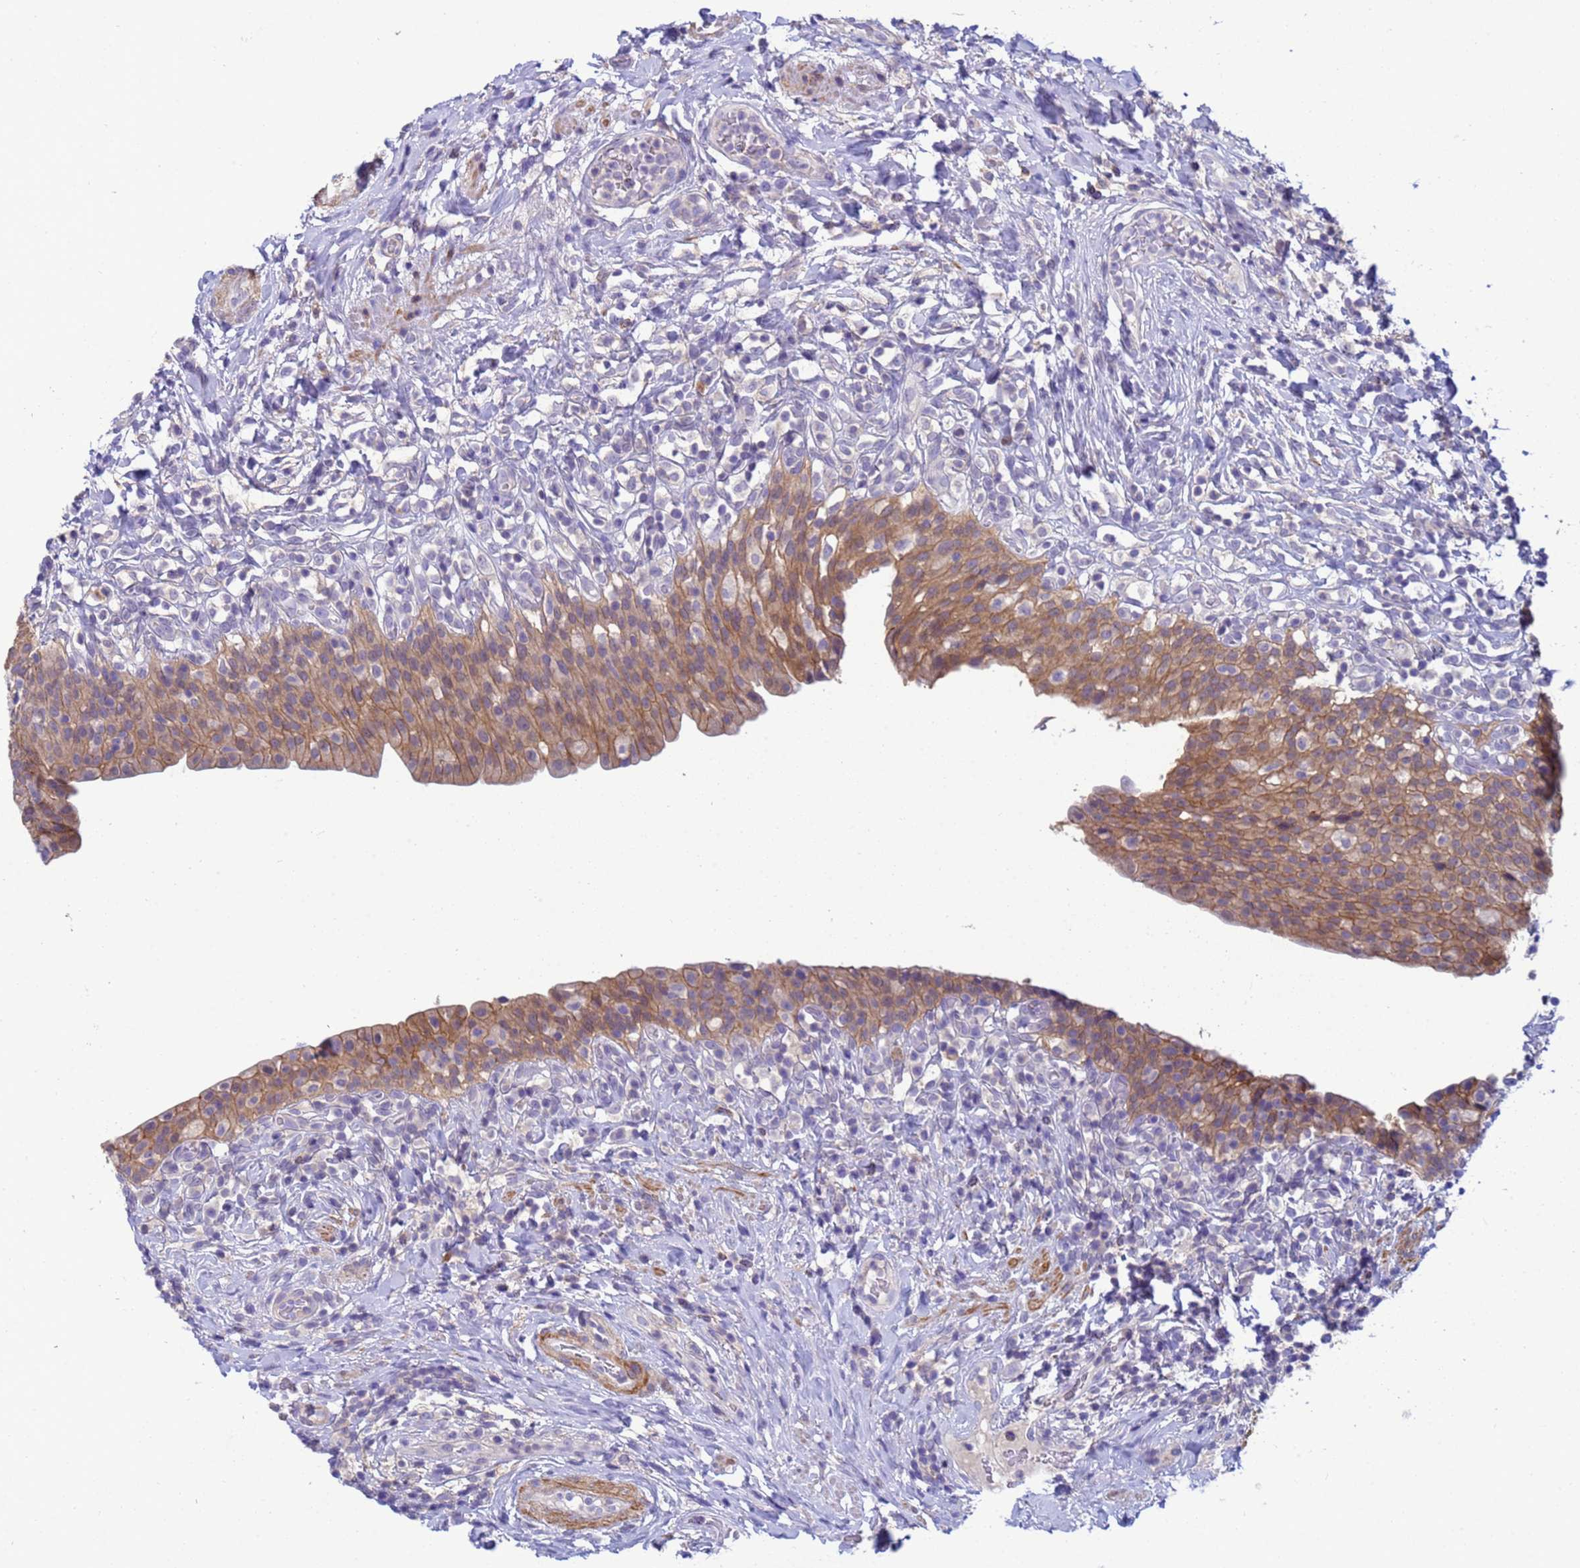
{"staining": {"intensity": "moderate", "quantity": "25%-75%", "location": "cytoplasmic/membranous"}, "tissue": "urinary bladder", "cell_type": "Urothelial cells", "image_type": "normal", "snomed": [{"axis": "morphology", "description": "Normal tissue, NOS"}, {"axis": "morphology", "description": "Inflammation, NOS"}, {"axis": "topography", "description": "Urinary bladder"}], "caption": "A brown stain shows moderate cytoplasmic/membranous positivity of a protein in urothelial cells of benign urinary bladder.", "gene": "KLHL13", "patient": {"sex": "male", "age": 64}}